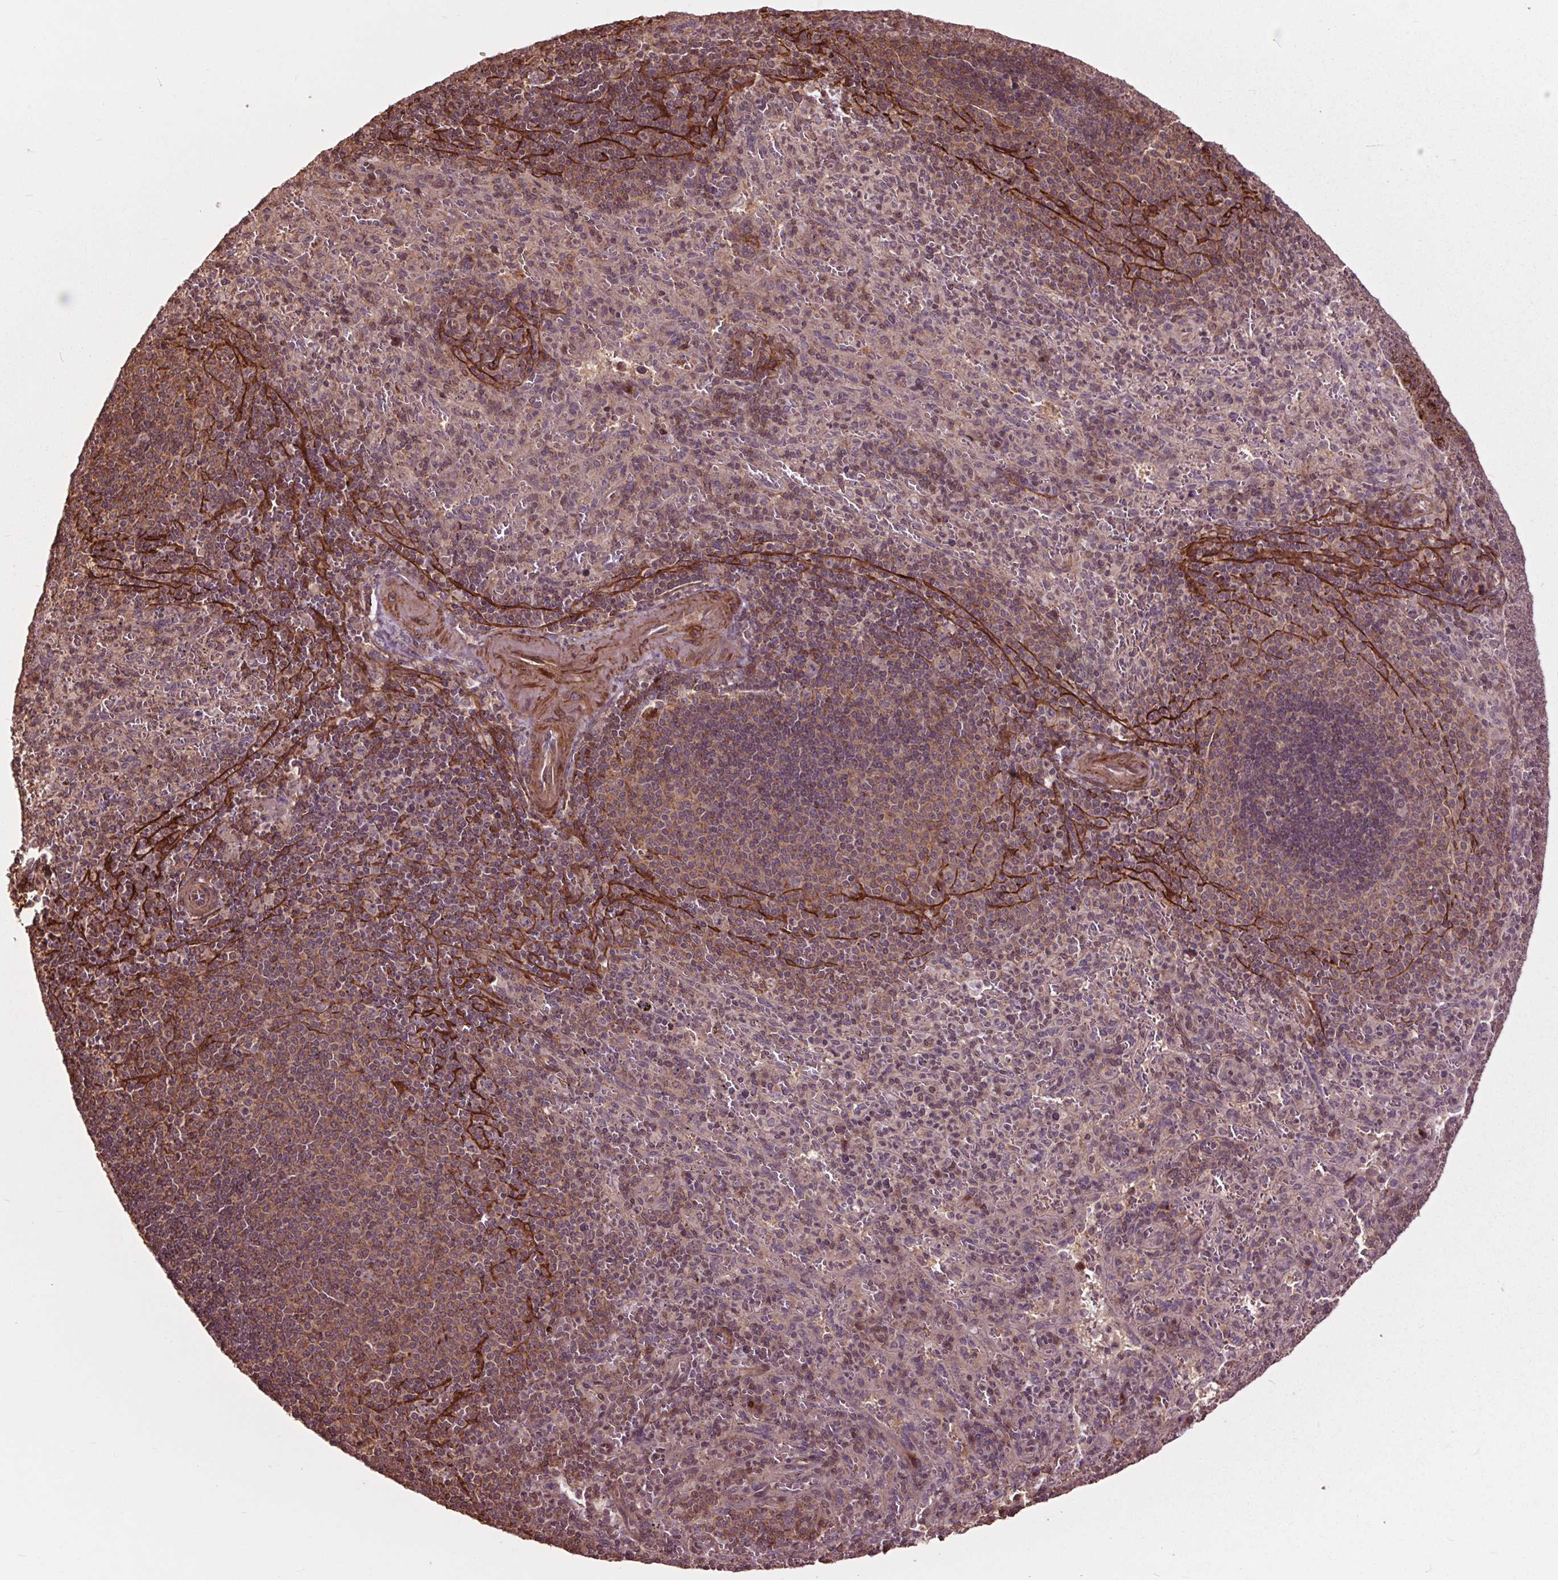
{"staining": {"intensity": "weak", "quantity": "<25%", "location": "cytoplasmic/membranous"}, "tissue": "spleen", "cell_type": "Cells in red pulp", "image_type": "normal", "snomed": [{"axis": "morphology", "description": "Normal tissue, NOS"}, {"axis": "topography", "description": "Spleen"}], "caption": "Spleen stained for a protein using immunohistochemistry (IHC) demonstrates no staining cells in red pulp.", "gene": "CEP95", "patient": {"sex": "male", "age": 57}}